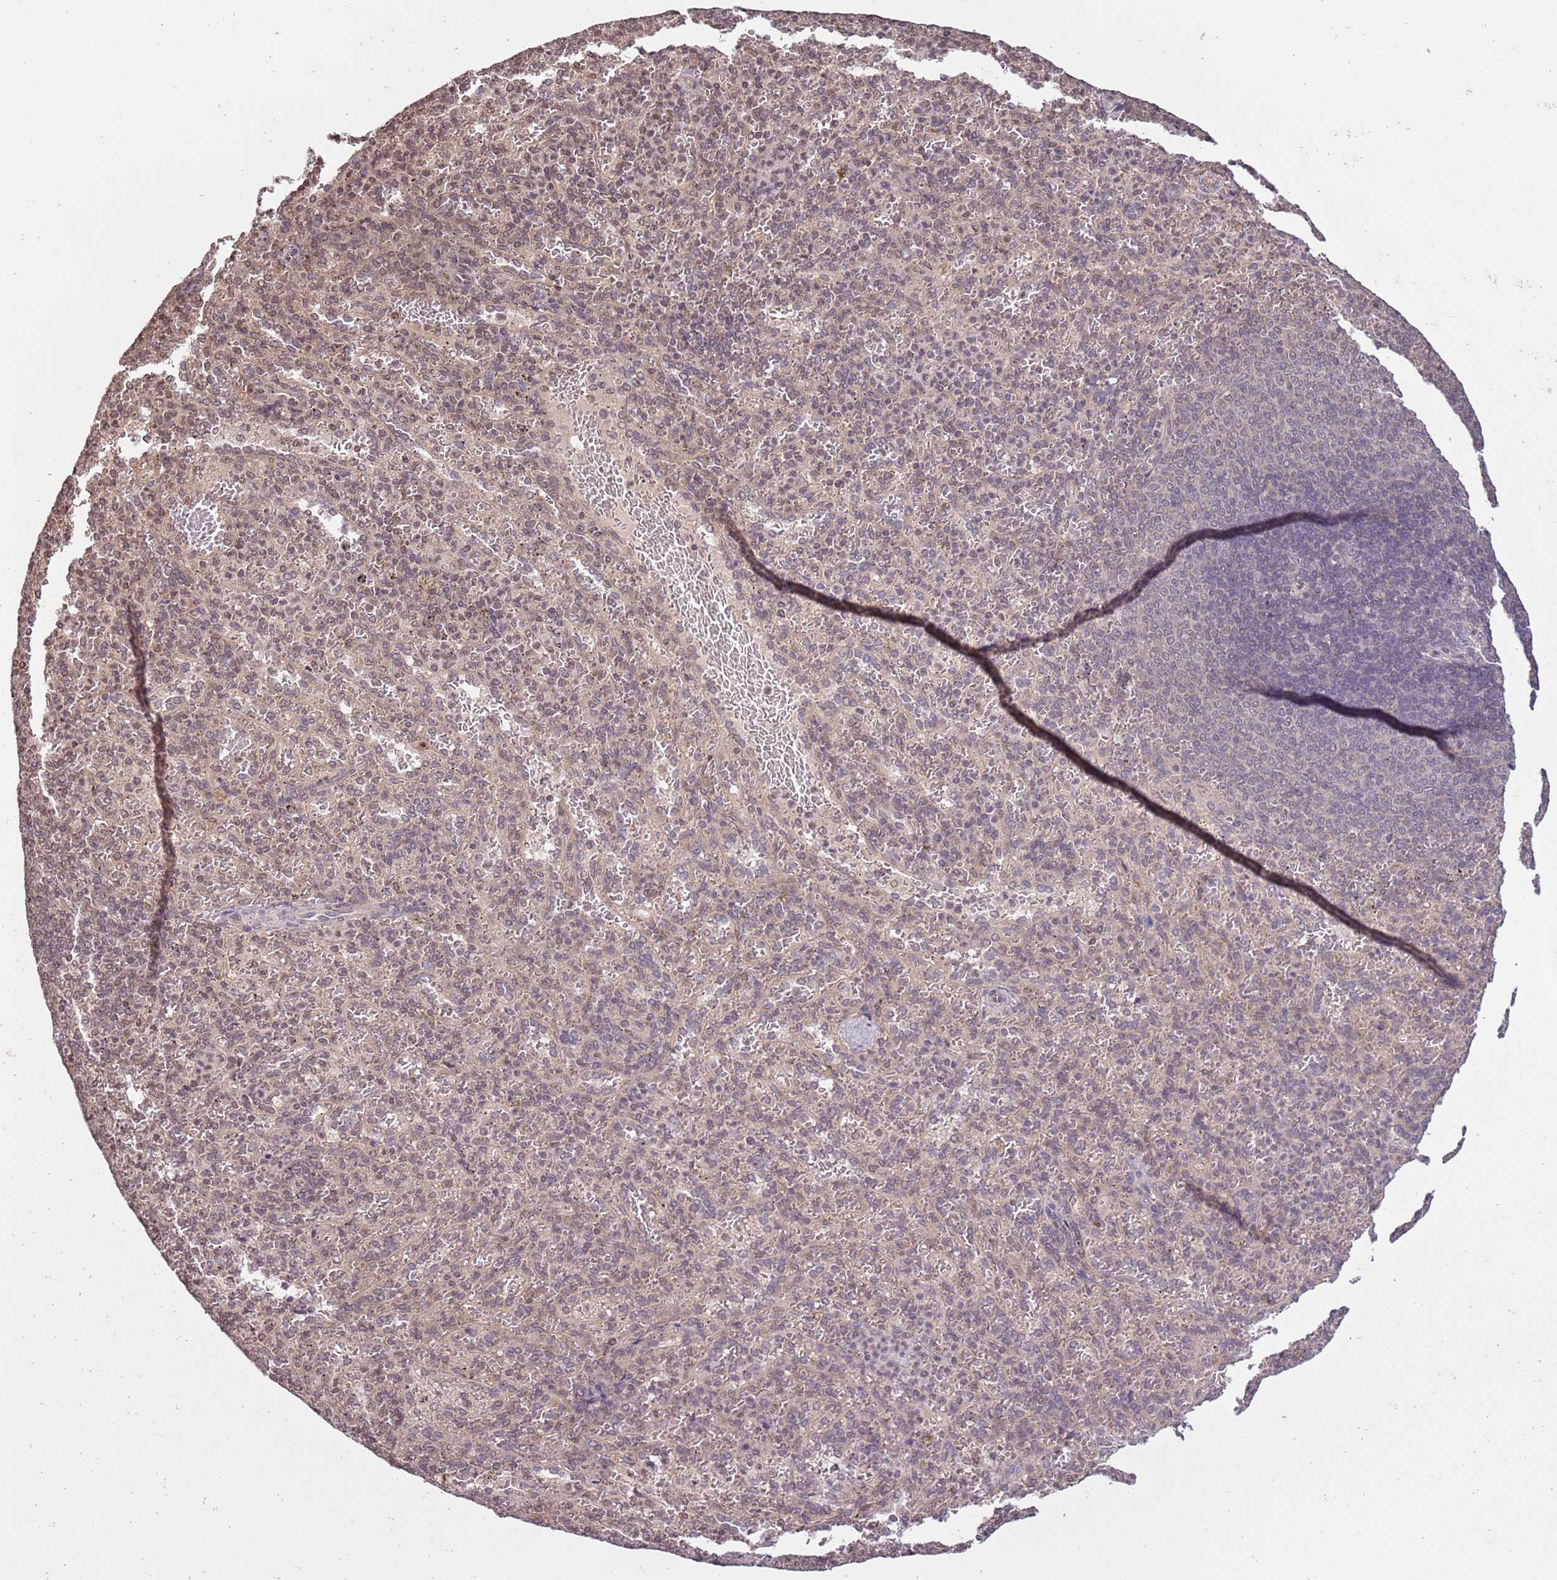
{"staining": {"intensity": "weak", "quantity": "<25%", "location": "nuclear"}, "tissue": "spleen", "cell_type": "Cells in red pulp", "image_type": "normal", "snomed": [{"axis": "morphology", "description": "Normal tissue, NOS"}, {"axis": "topography", "description": "Spleen"}], "caption": "Immunohistochemistry photomicrograph of normal spleen: human spleen stained with DAB (3,3'-diaminobenzidine) exhibits no significant protein positivity in cells in red pulp. Nuclei are stained in blue.", "gene": "CAPN9", "patient": {"sex": "female", "age": 21}}